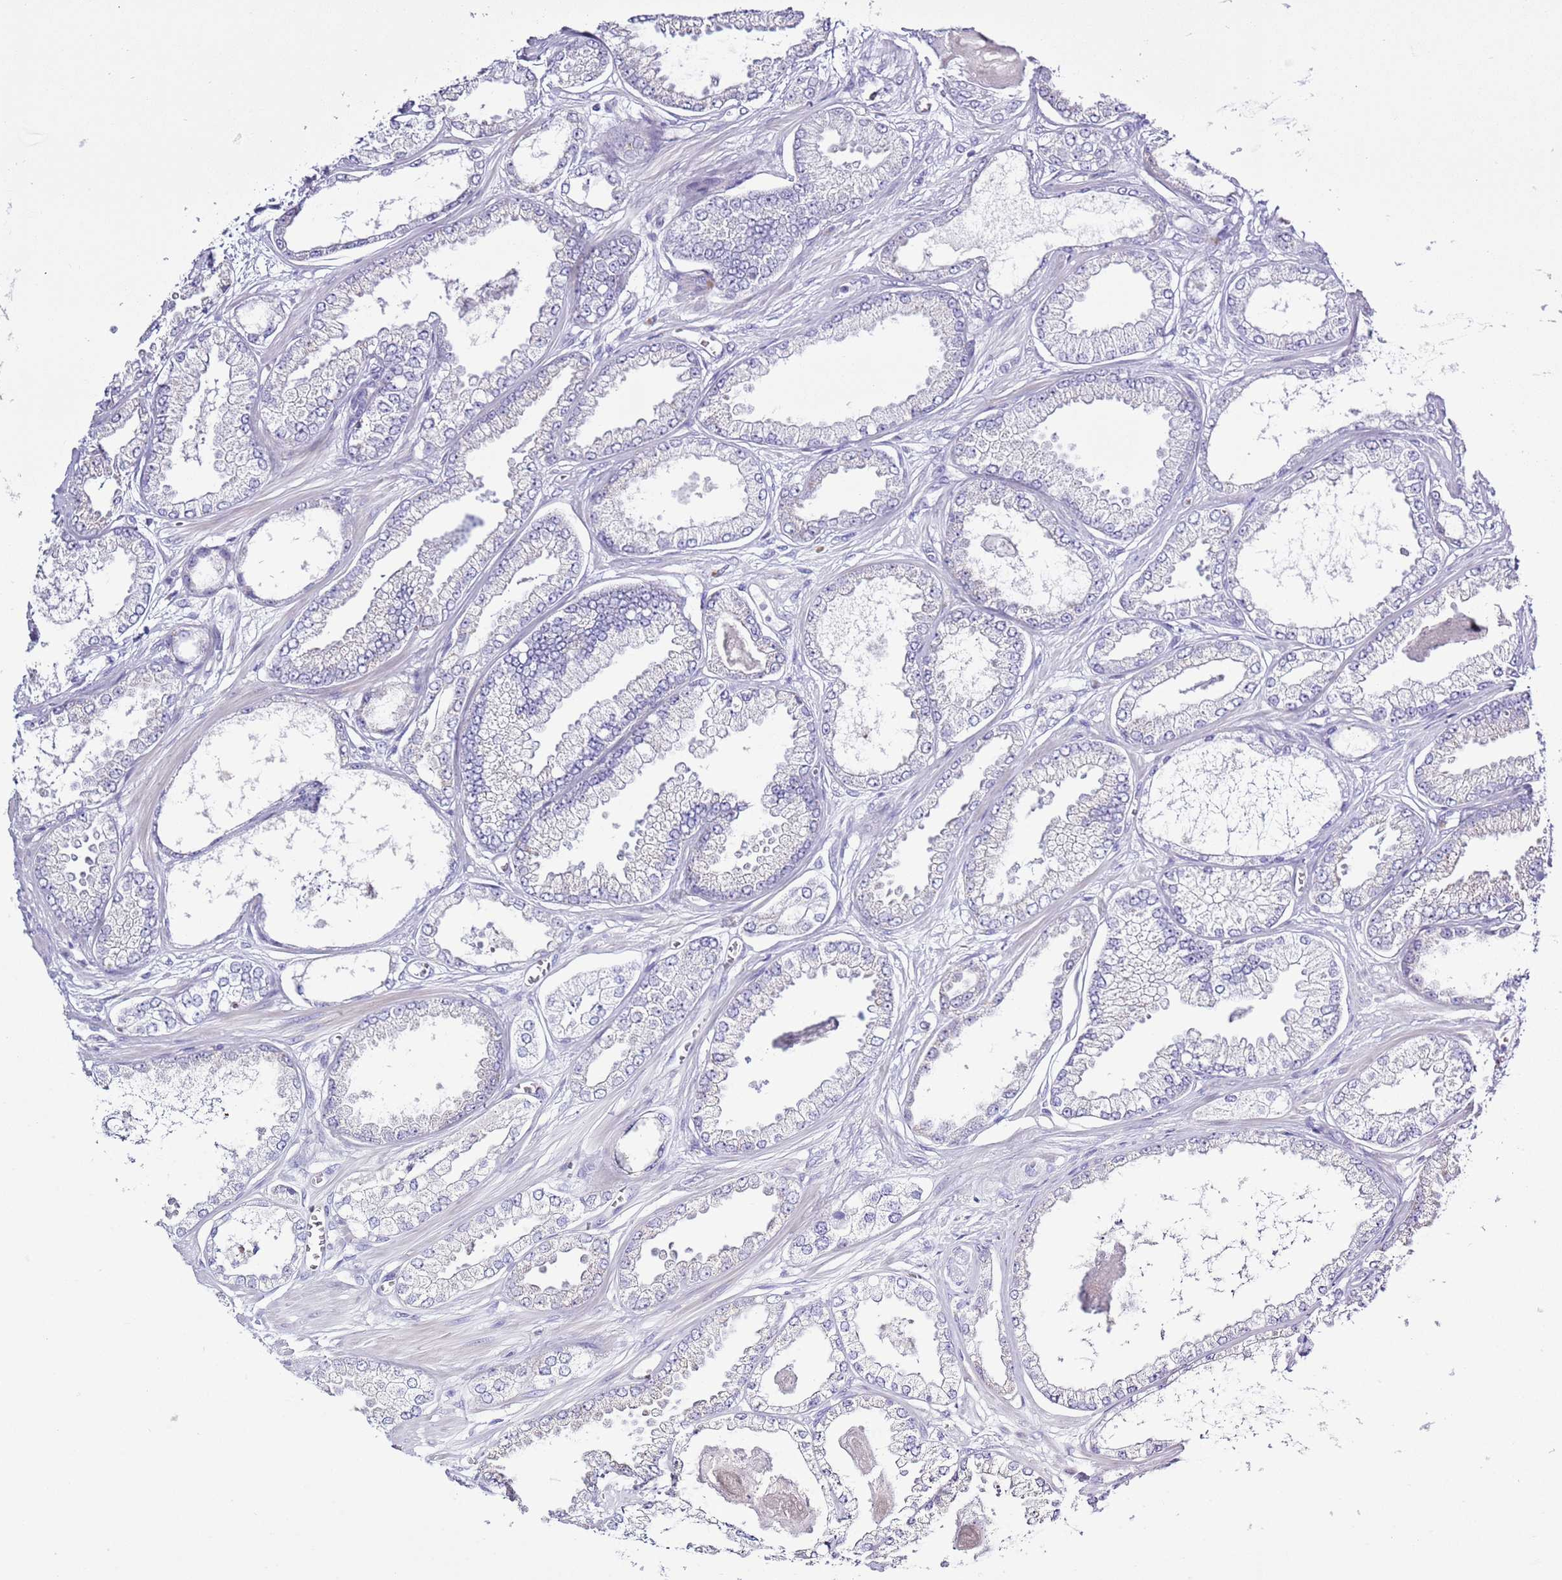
{"staining": {"intensity": "negative", "quantity": "none", "location": "none"}, "tissue": "prostate cancer", "cell_type": "Tumor cells", "image_type": "cancer", "snomed": [{"axis": "morphology", "description": "Adenocarcinoma, Low grade"}, {"axis": "topography", "description": "Prostate"}], "caption": "A high-resolution photomicrograph shows immunohistochemistry staining of prostate adenocarcinoma (low-grade), which reveals no significant positivity in tumor cells.", "gene": "MOCOS", "patient": {"sex": "male", "age": 64}}